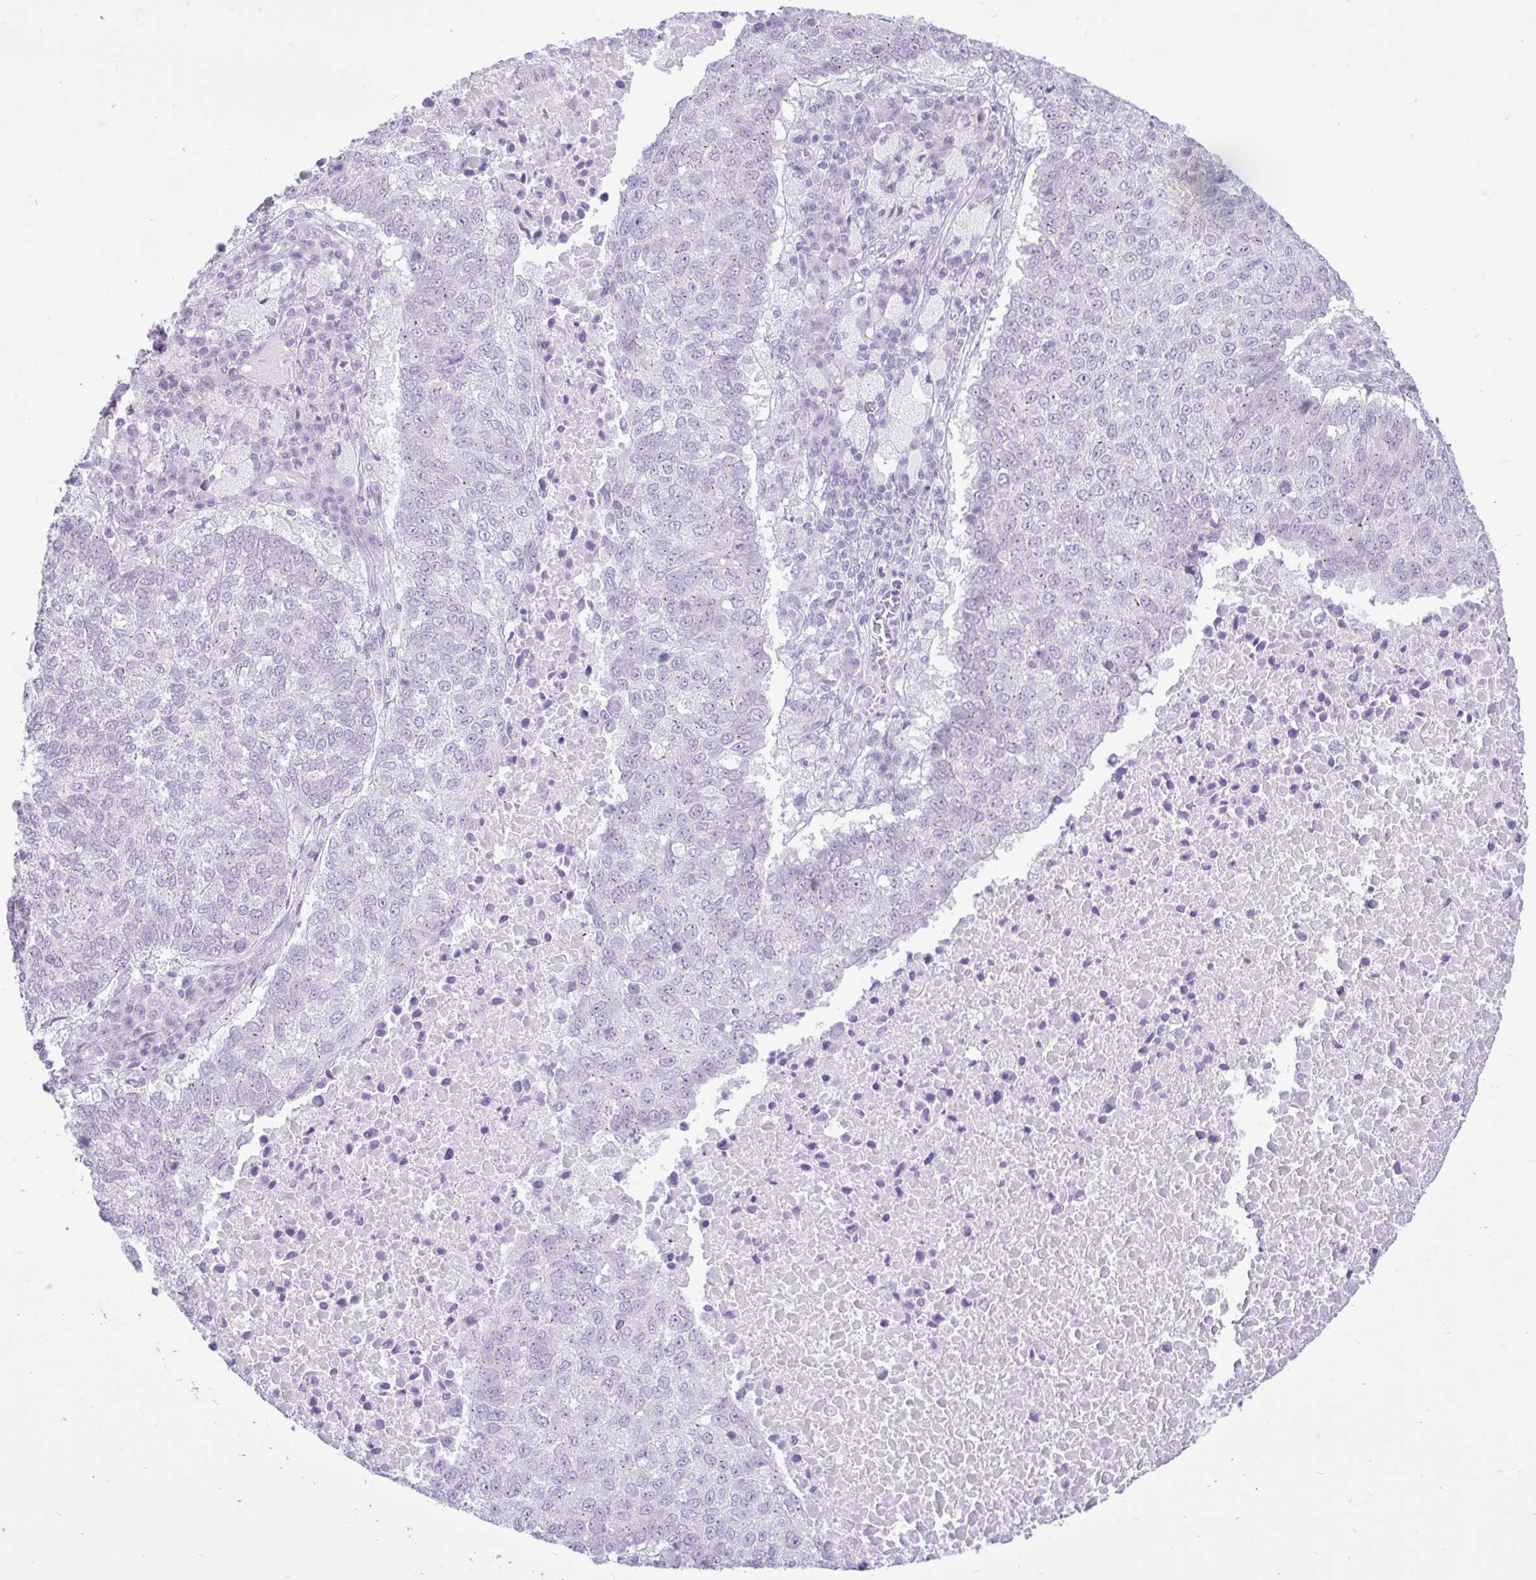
{"staining": {"intensity": "negative", "quantity": "none", "location": "none"}, "tissue": "lung cancer", "cell_type": "Tumor cells", "image_type": "cancer", "snomed": [{"axis": "morphology", "description": "Squamous cell carcinoma, NOS"}, {"axis": "topography", "description": "Lung"}], "caption": "The IHC histopathology image has no significant positivity in tumor cells of squamous cell carcinoma (lung) tissue.", "gene": "REEP1", "patient": {"sex": "male", "age": 73}}